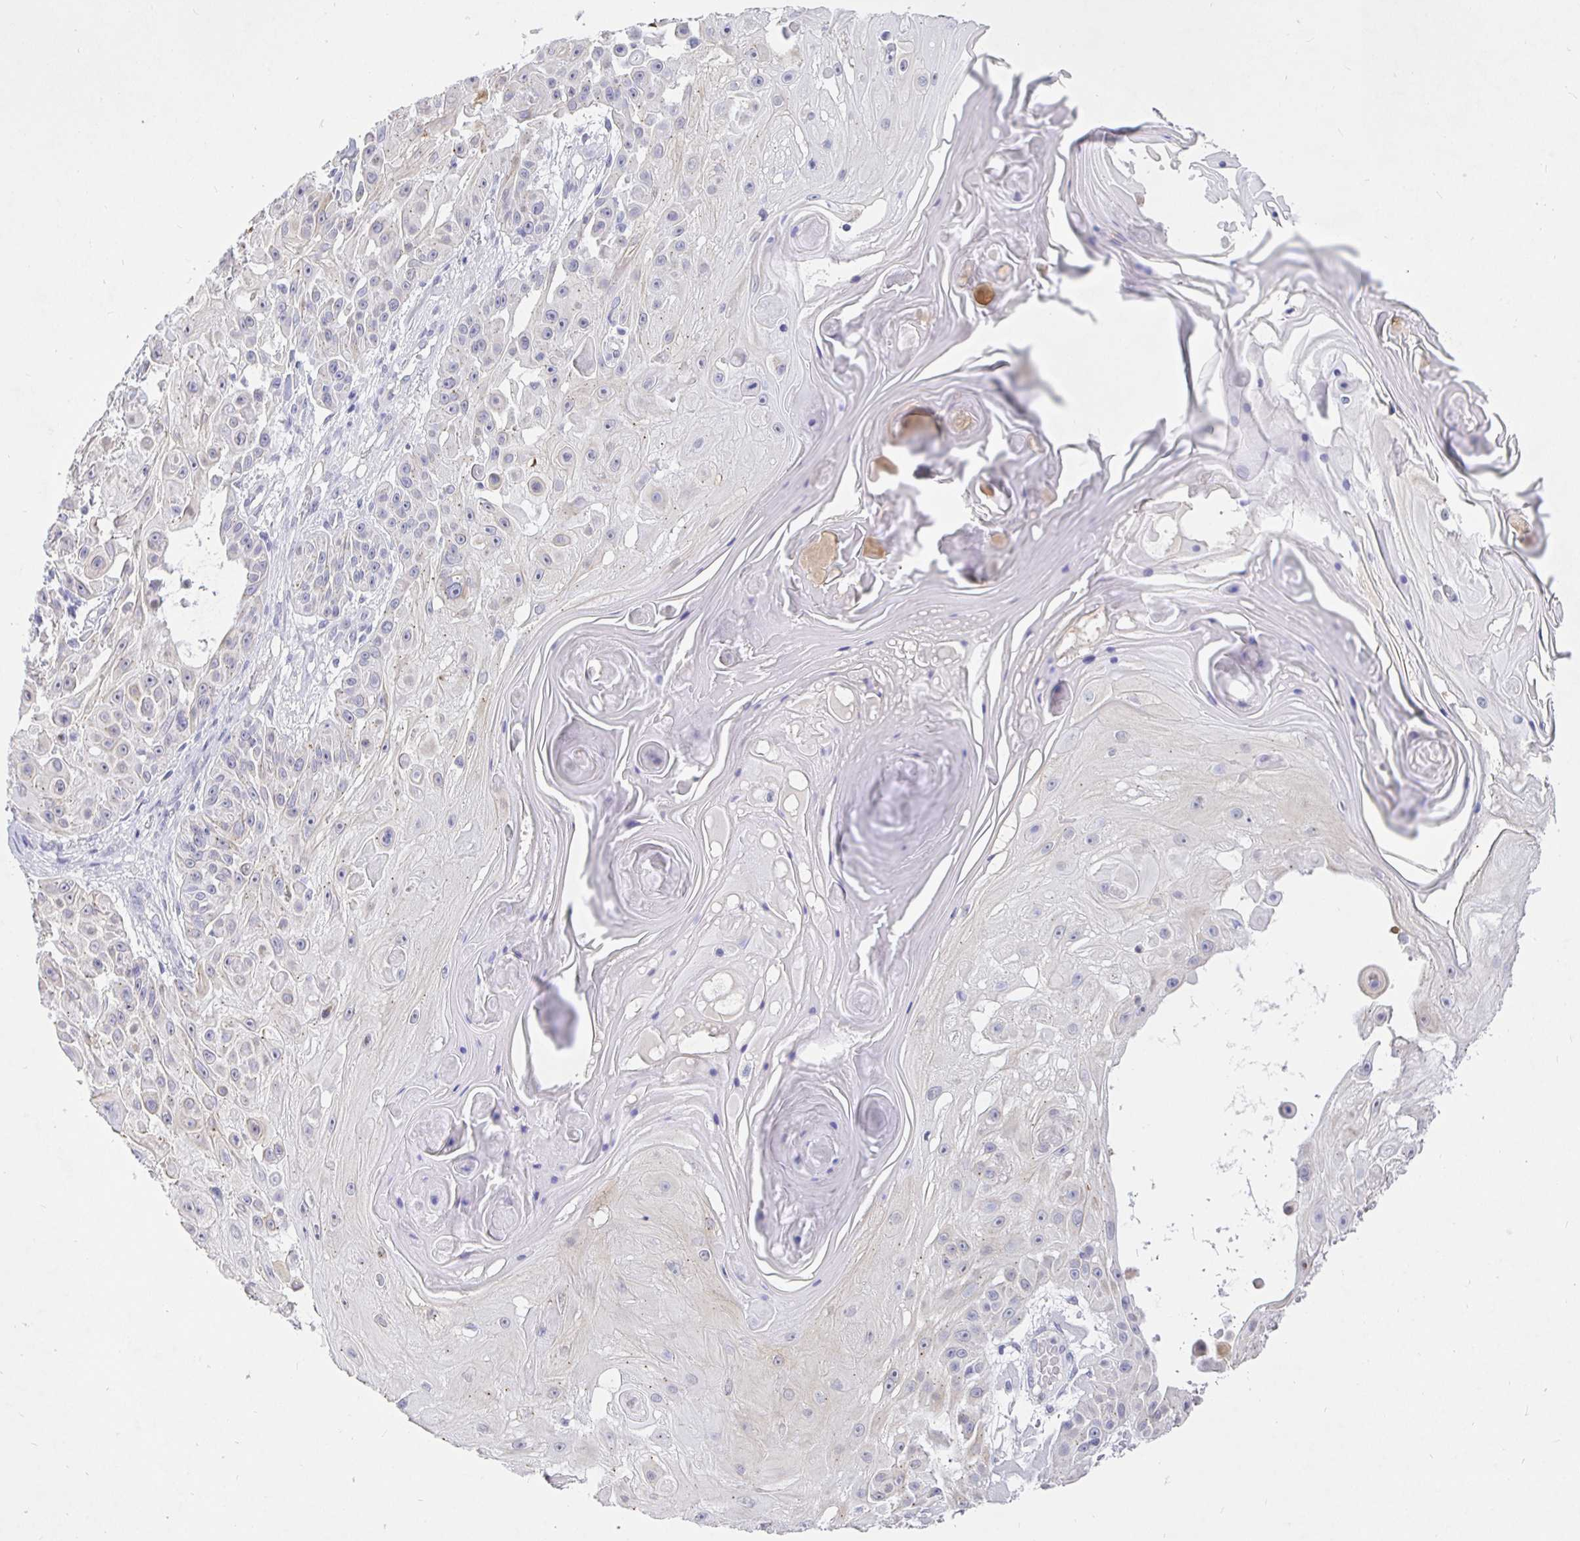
{"staining": {"intensity": "weak", "quantity": "<25%", "location": "cytoplasmic/membranous"}, "tissue": "skin cancer", "cell_type": "Tumor cells", "image_type": "cancer", "snomed": [{"axis": "morphology", "description": "Squamous cell carcinoma, NOS"}, {"axis": "topography", "description": "Skin"}], "caption": "Immunohistochemical staining of skin squamous cell carcinoma demonstrates no significant expression in tumor cells.", "gene": "EZHIP", "patient": {"sex": "male", "age": 91}}